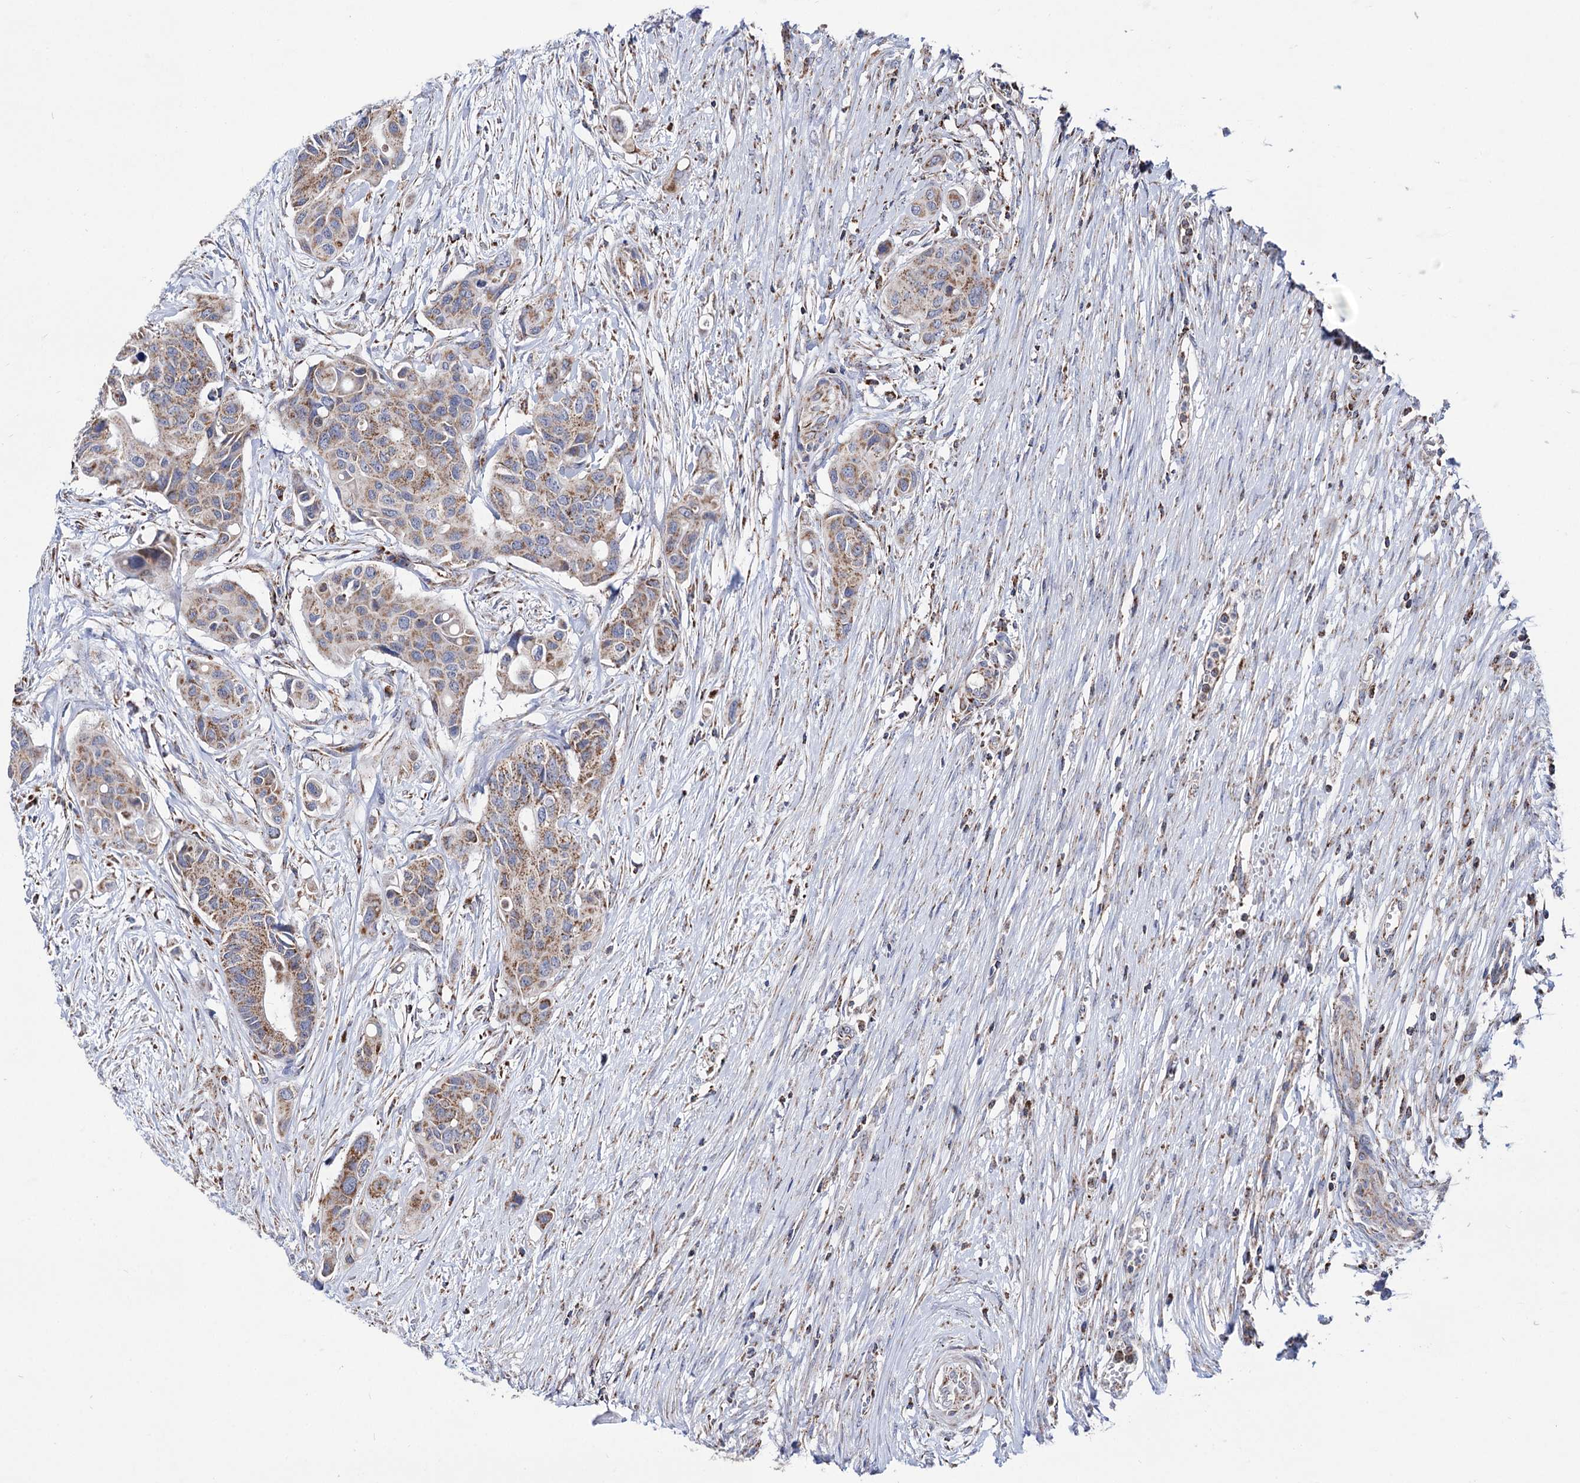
{"staining": {"intensity": "moderate", "quantity": ">75%", "location": "cytoplasmic/membranous"}, "tissue": "colorectal cancer", "cell_type": "Tumor cells", "image_type": "cancer", "snomed": [{"axis": "morphology", "description": "Adenocarcinoma, NOS"}, {"axis": "topography", "description": "Colon"}], "caption": "DAB (3,3'-diaminobenzidine) immunohistochemical staining of colorectal cancer shows moderate cytoplasmic/membranous protein staining in about >75% of tumor cells.", "gene": "ABHD10", "patient": {"sex": "male", "age": 77}}